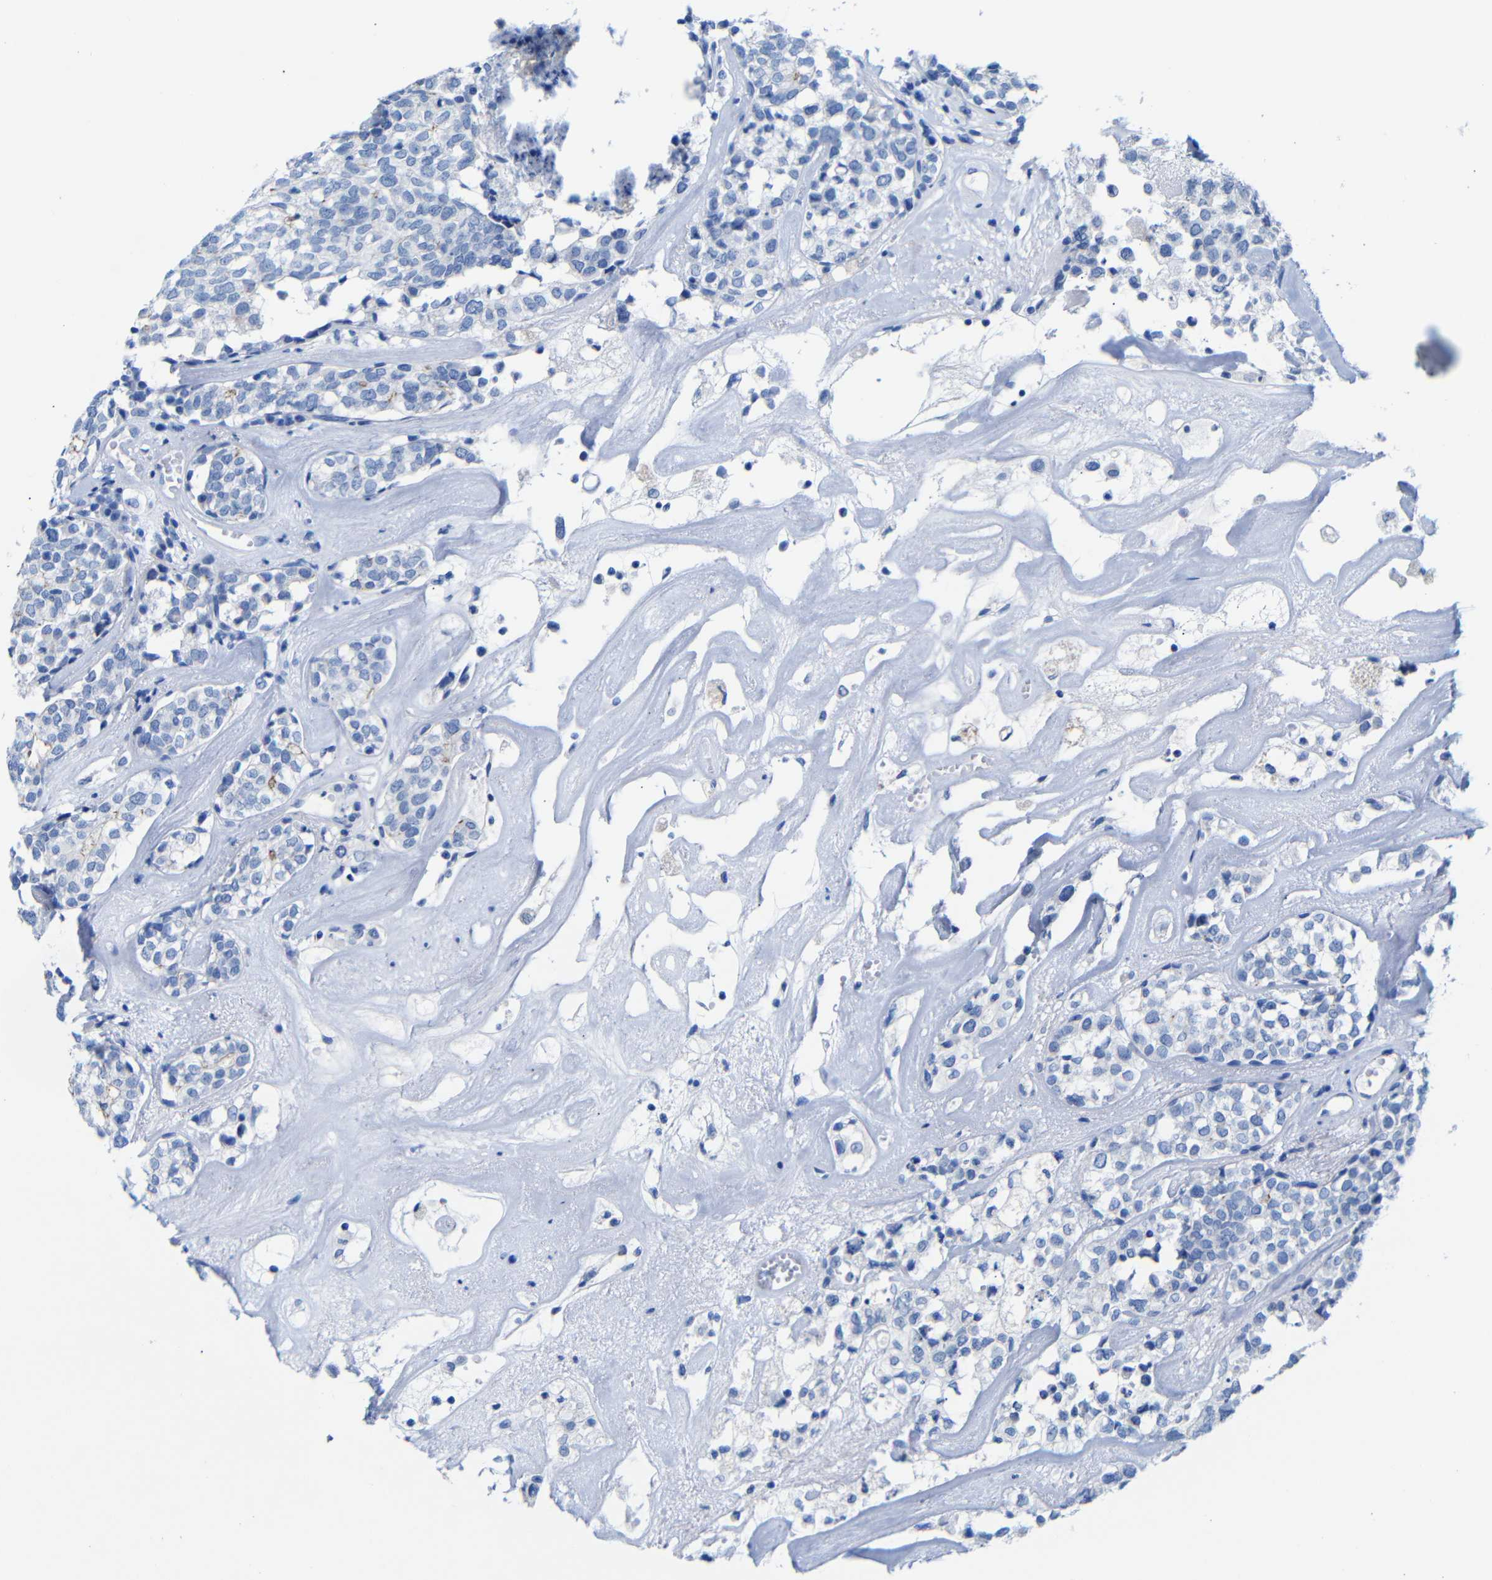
{"staining": {"intensity": "negative", "quantity": "none", "location": "none"}, "tissue": "head and neck cancer", "cell_type": "Tumor cells", "image_type": "cancer", "snomed": [{"axis": "morphology", "description": "Adenocarcinoma, NOS"}, {"axis": "topography", "description": "Salivary gland"}, {"axis": "topography", "description": "Head-Neck"}], "caption": "This is a image of IHC staining of head and neck cancer (adenocarcinoma), which shows no expression in tumor cells.", "gene": "CGNL1", "patient": {"sex": "female", "age": 65}}